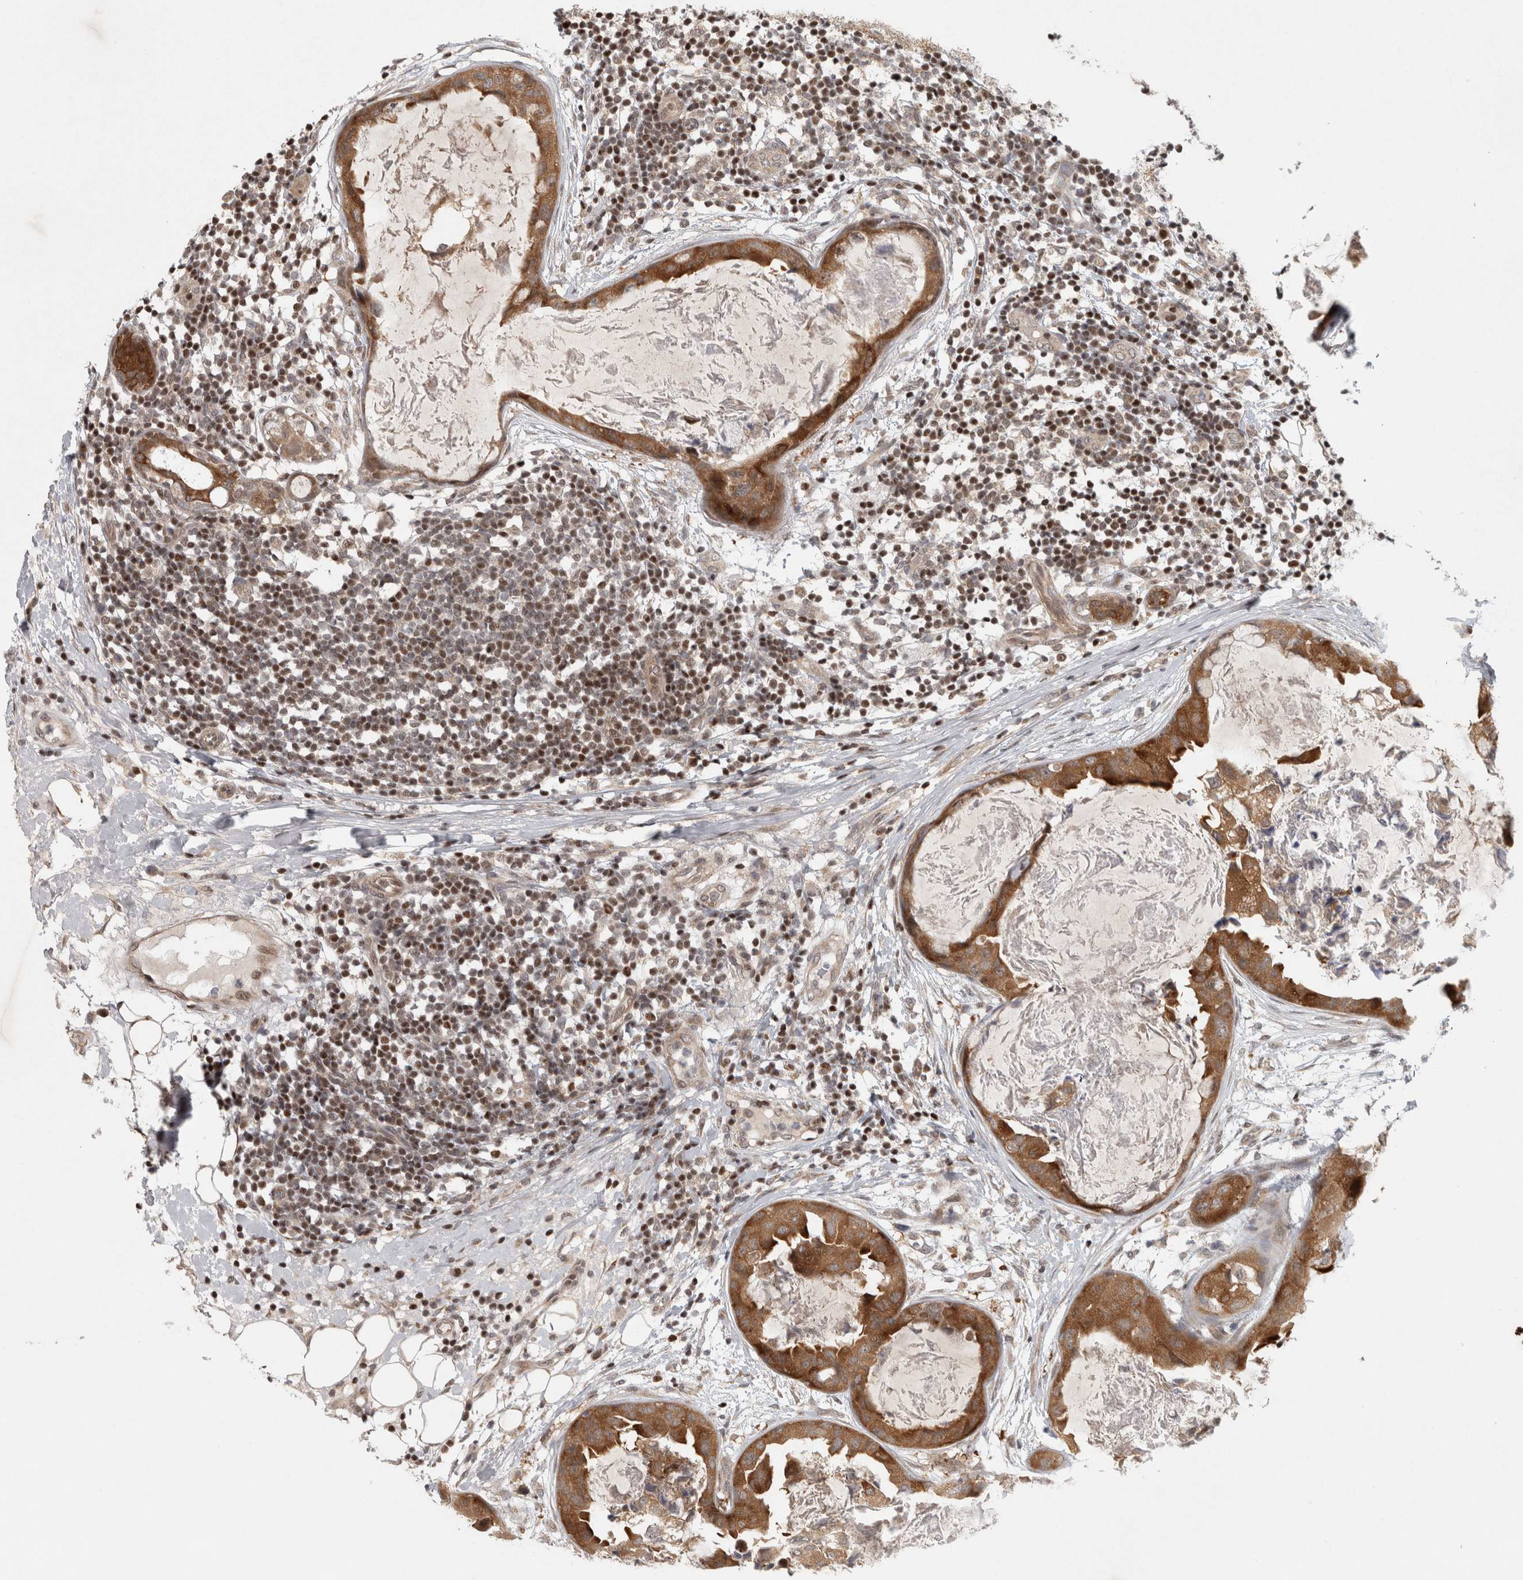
{"staining": {"intensity": "moderate", "quantity": ">75%", "location": "cytoplasmic/membranous"}, "tissue": "breast cancer", "cell_type": "Tumor cells", "image_type": "cancer", "snomed": [{"axis": "morphology", "description": "Duct carcinoma"}, {"axis": "topography", "description": "Breast"}], "caption": "Immunohistochemical staining of breast cancer exhibits medium levels of moderate cytoplasmic/membranous staining in about >75% of tumor cells.", "gene": "KDM8", "patient": {"sex": "female", "age": 40}}